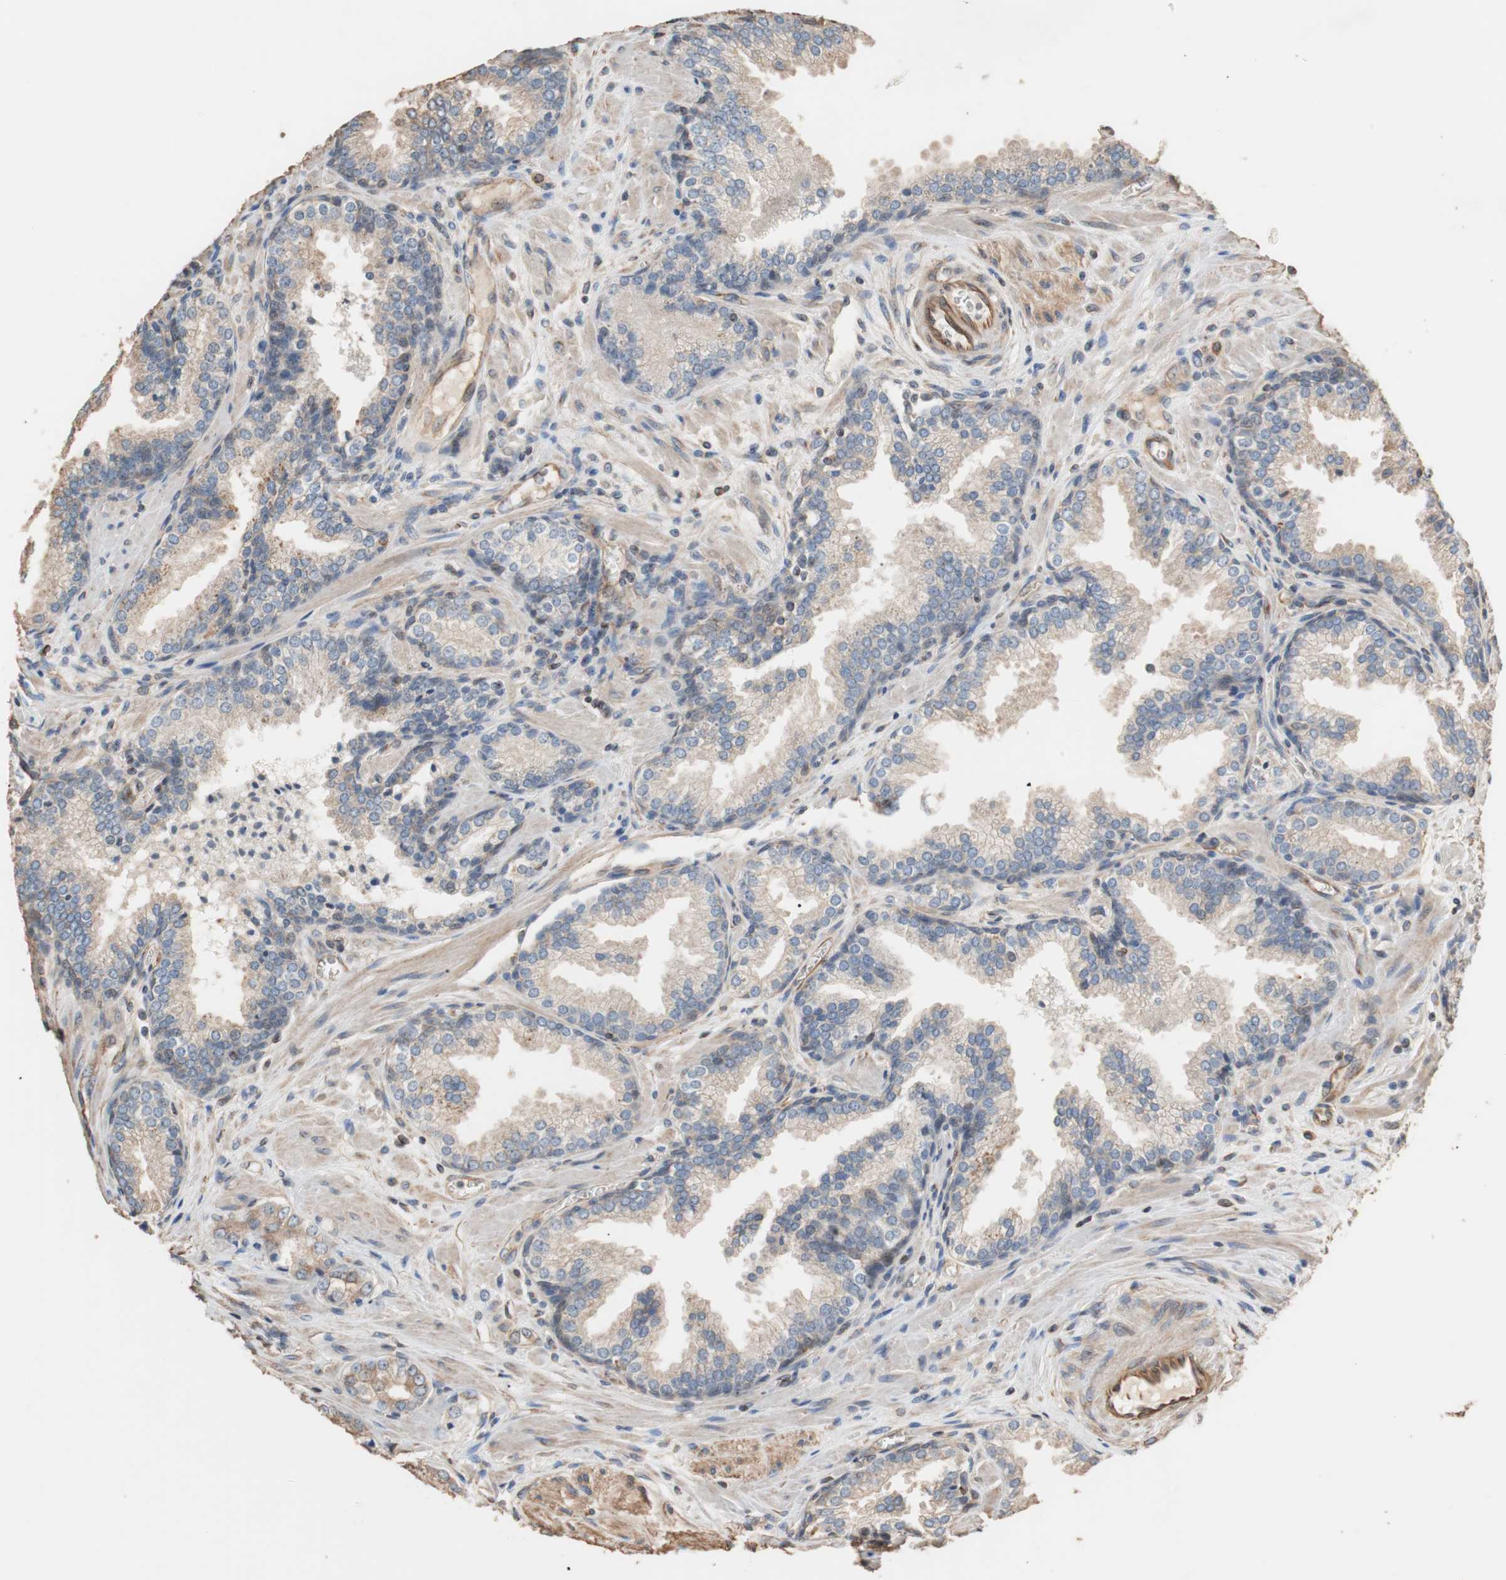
{"staining": {"intensity": "weak", "quantity": "25%-75%", "location": "cytoplasmic/membranous"}, "tissue": "prostate cancer", "cell_type": "Tumor cells", "image_type": "cancer", "snomed": [{"axis": "morphology", "description": "Adenocarcinoma, Low grade"}, {"axis": "topography", "description": "Prostate"}], "caption": "There is low levels of weak cytoplasmic/membranous expression in tumor cells of prostate cancer (adenocarcinoma (low-grade)), as demonstrated by immunohistochemical staining (brown color).", "gene": "TUBB", "patient": {"sex": "male", "age": 60}}